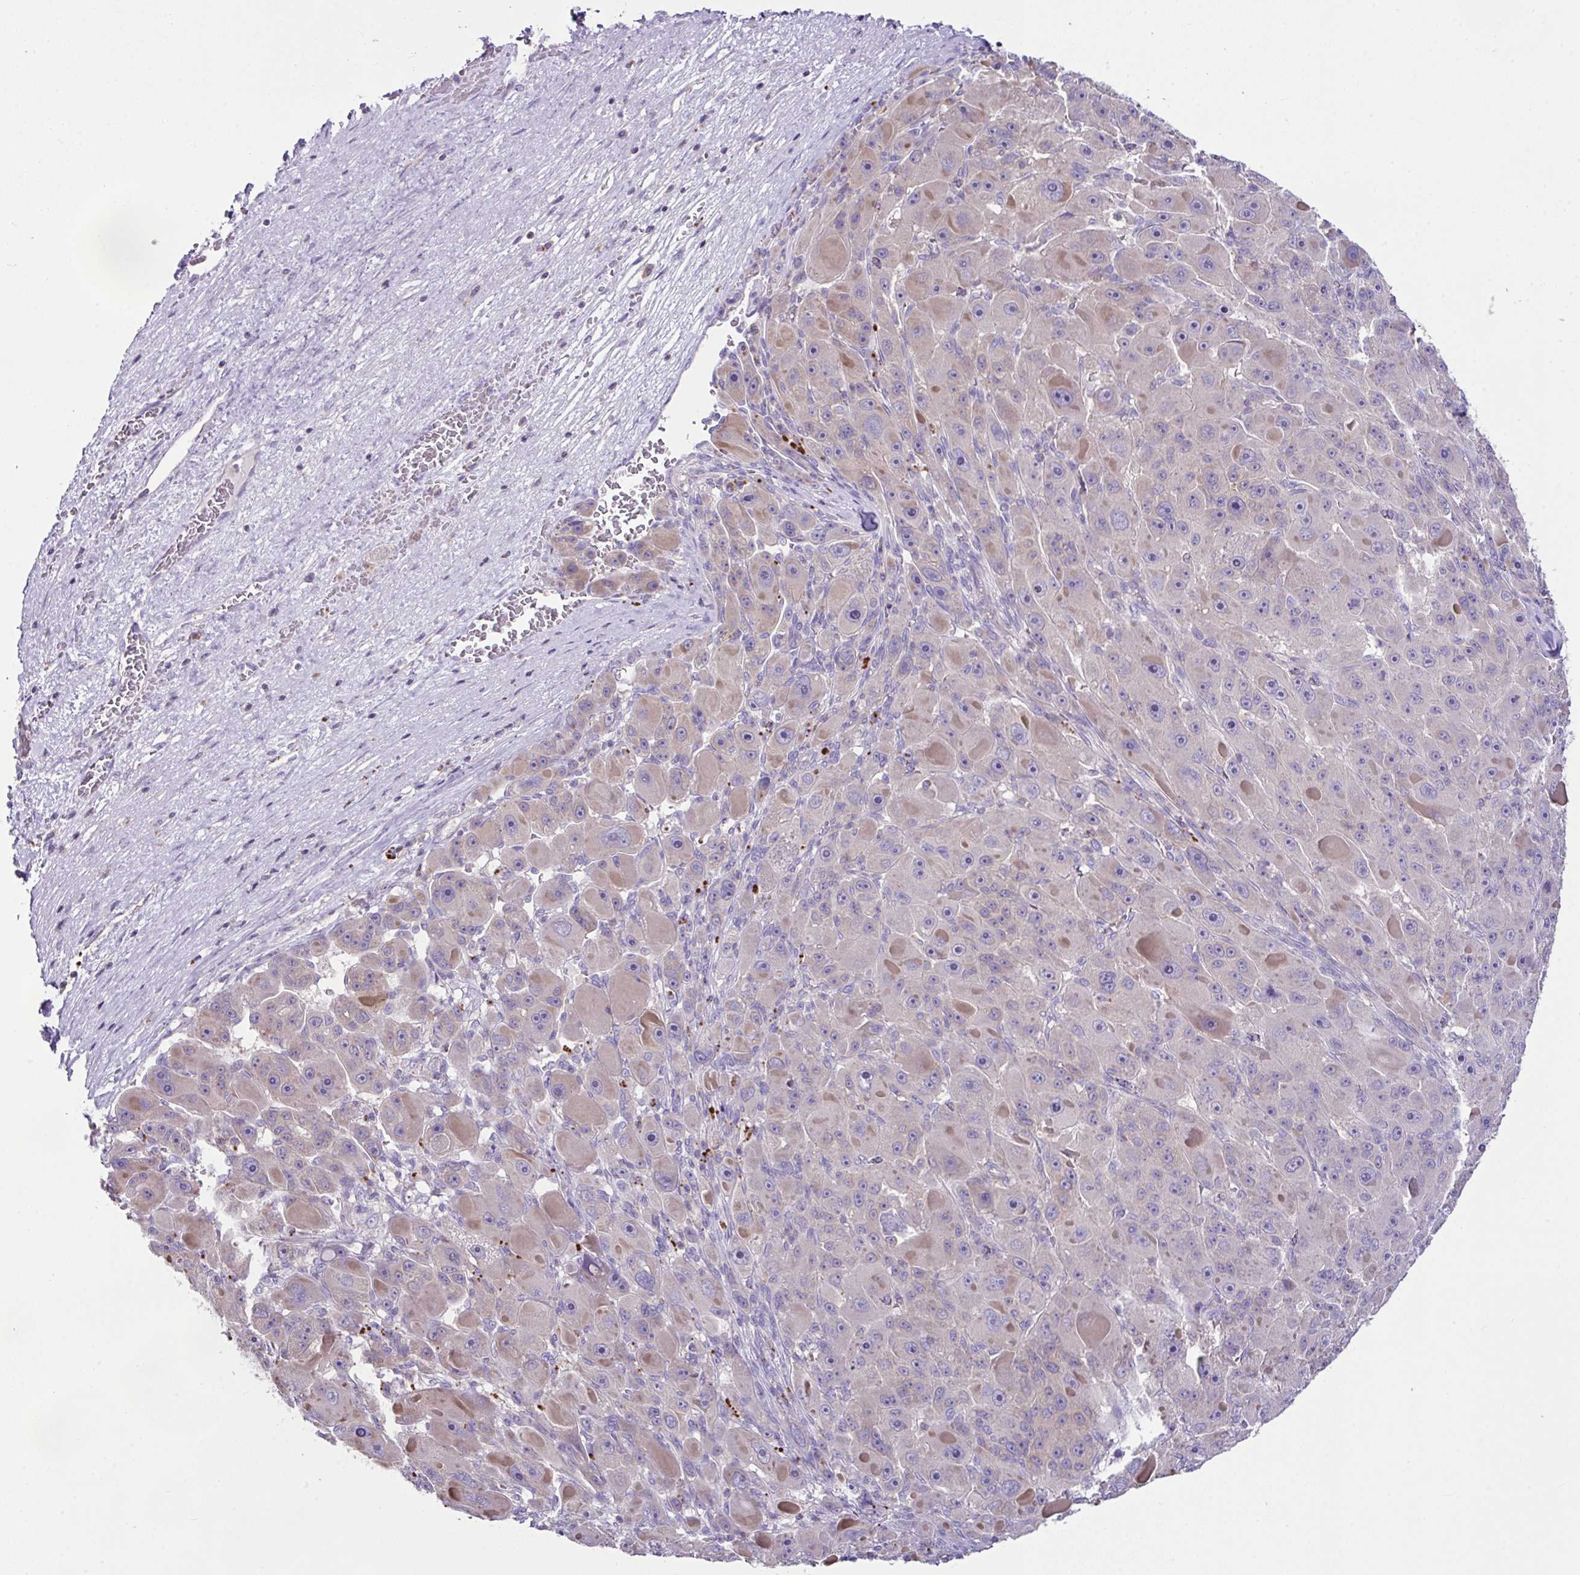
{"staining": {"intensity": "weak", "quantity": "<25%", "location": "cytoplasmic/membranous"}, "tissue": "liver cancer", "cell_type": "Tumor cells", "image_type": "cancer", "snomed": [{"axis": "morphology", "description": "Carcinoma, Hepatocellular, NOS"}, {"axis": "topography", "description": "Liver"}], "caption": "Immunohistochemistry (IHC) of hepatocellular carcinoma (liver) demonstrates no positivity in tumor cells.", "gene": "D2HGDH", "patient": {"sex": "male", "age": 76}}